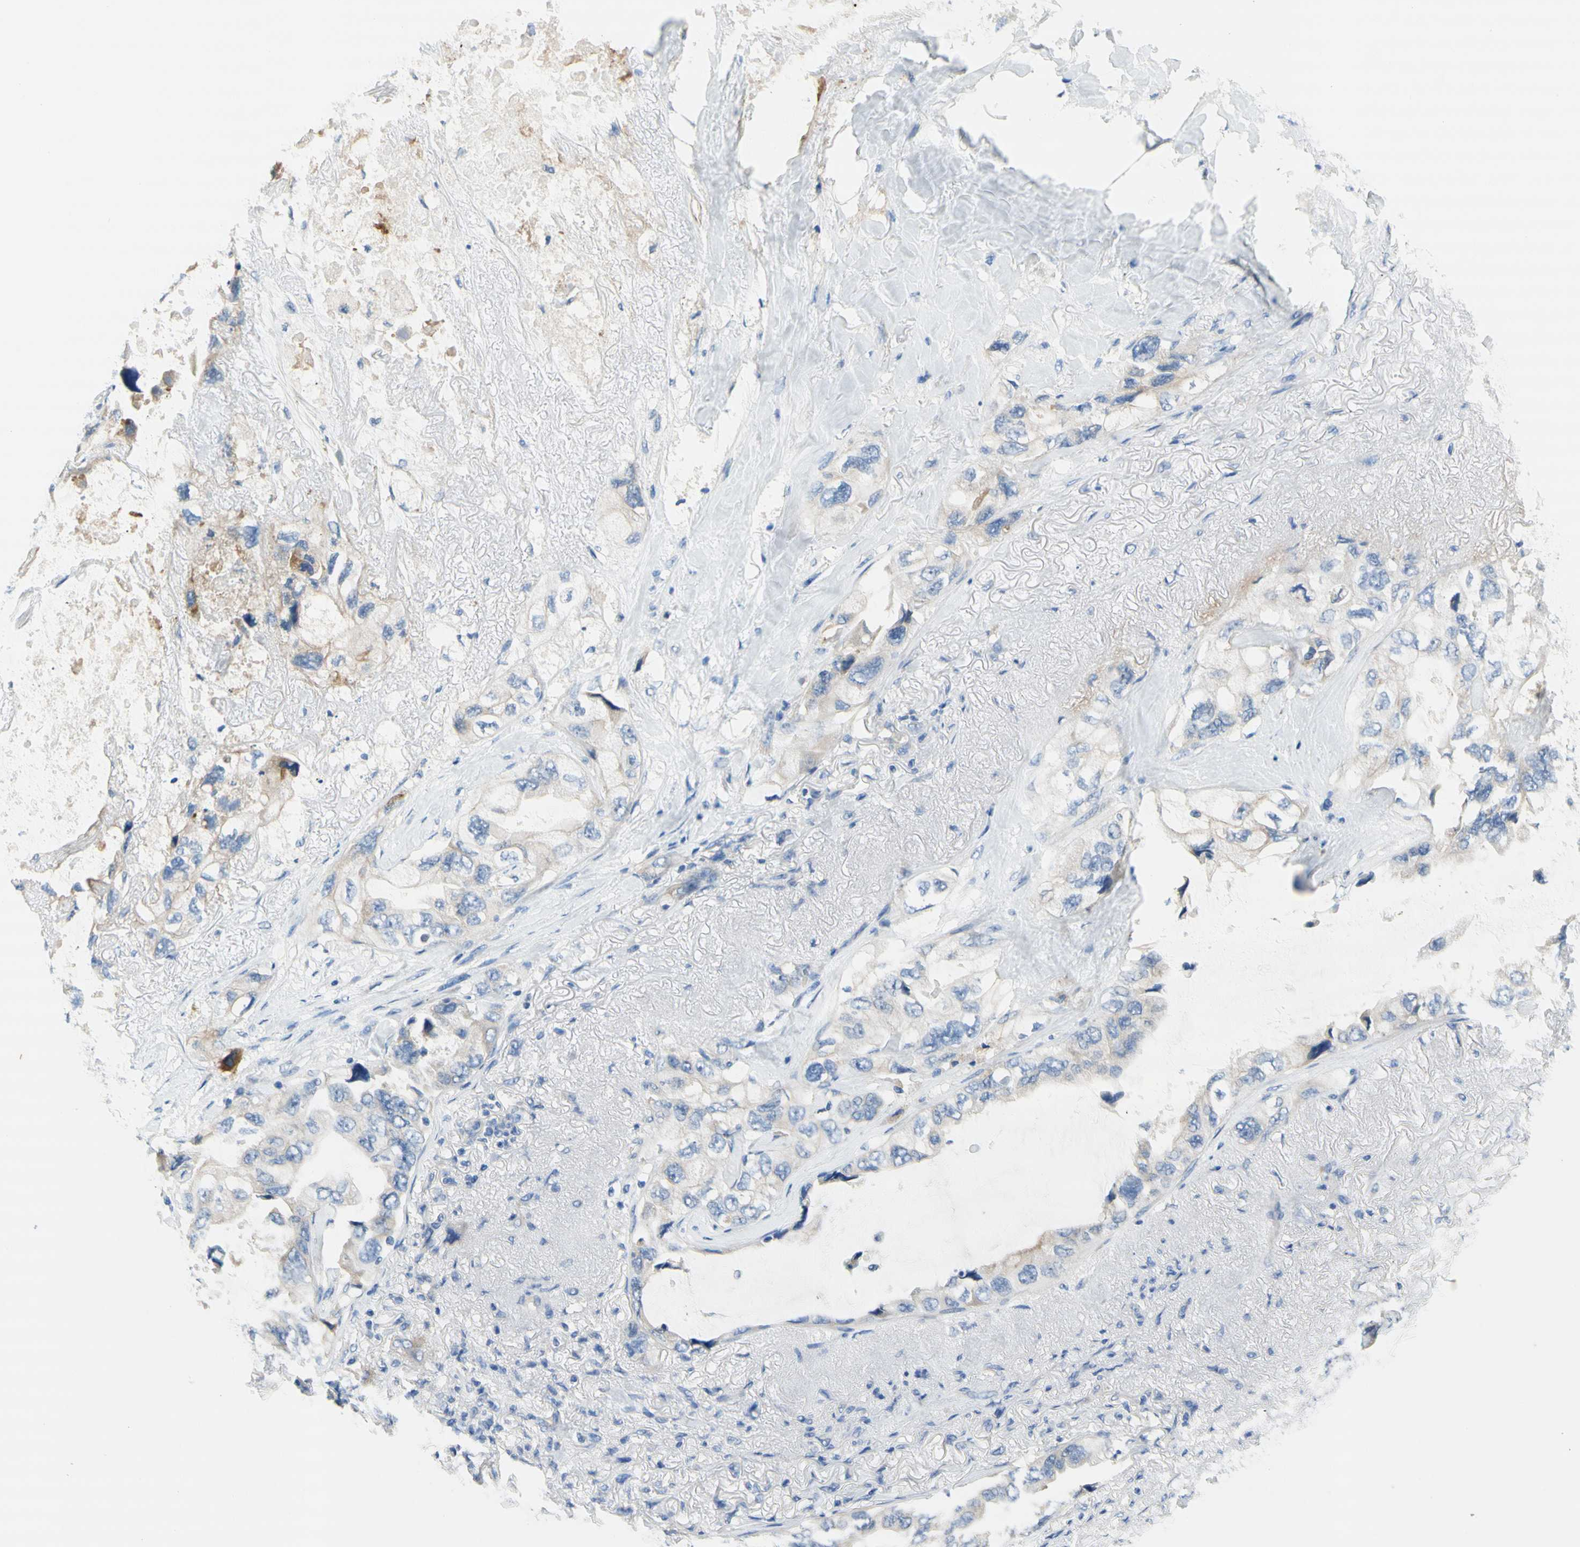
{"staining": {"intensity": "weak", "quantity": ">75%", "location": "cytoplasmic/membranous"}, "tissue": "lung cancer", "cell_type": "Tumor cells", "image_type": "cancer", "snomed": [{"axis": "morphology", "description": "Squamous cell carcinoma, NOS"}, {"axis": "topography", "description": "Lung"}], "caption": "High-power microscopy captured an IHC photomicrograph of squamous cell carcinoma (lung), revealing weak cytoplasmic/membranous staining in about >75% of tumor cells.", "gene": "F3", "patient": {"sex": "female", "age": 73}}